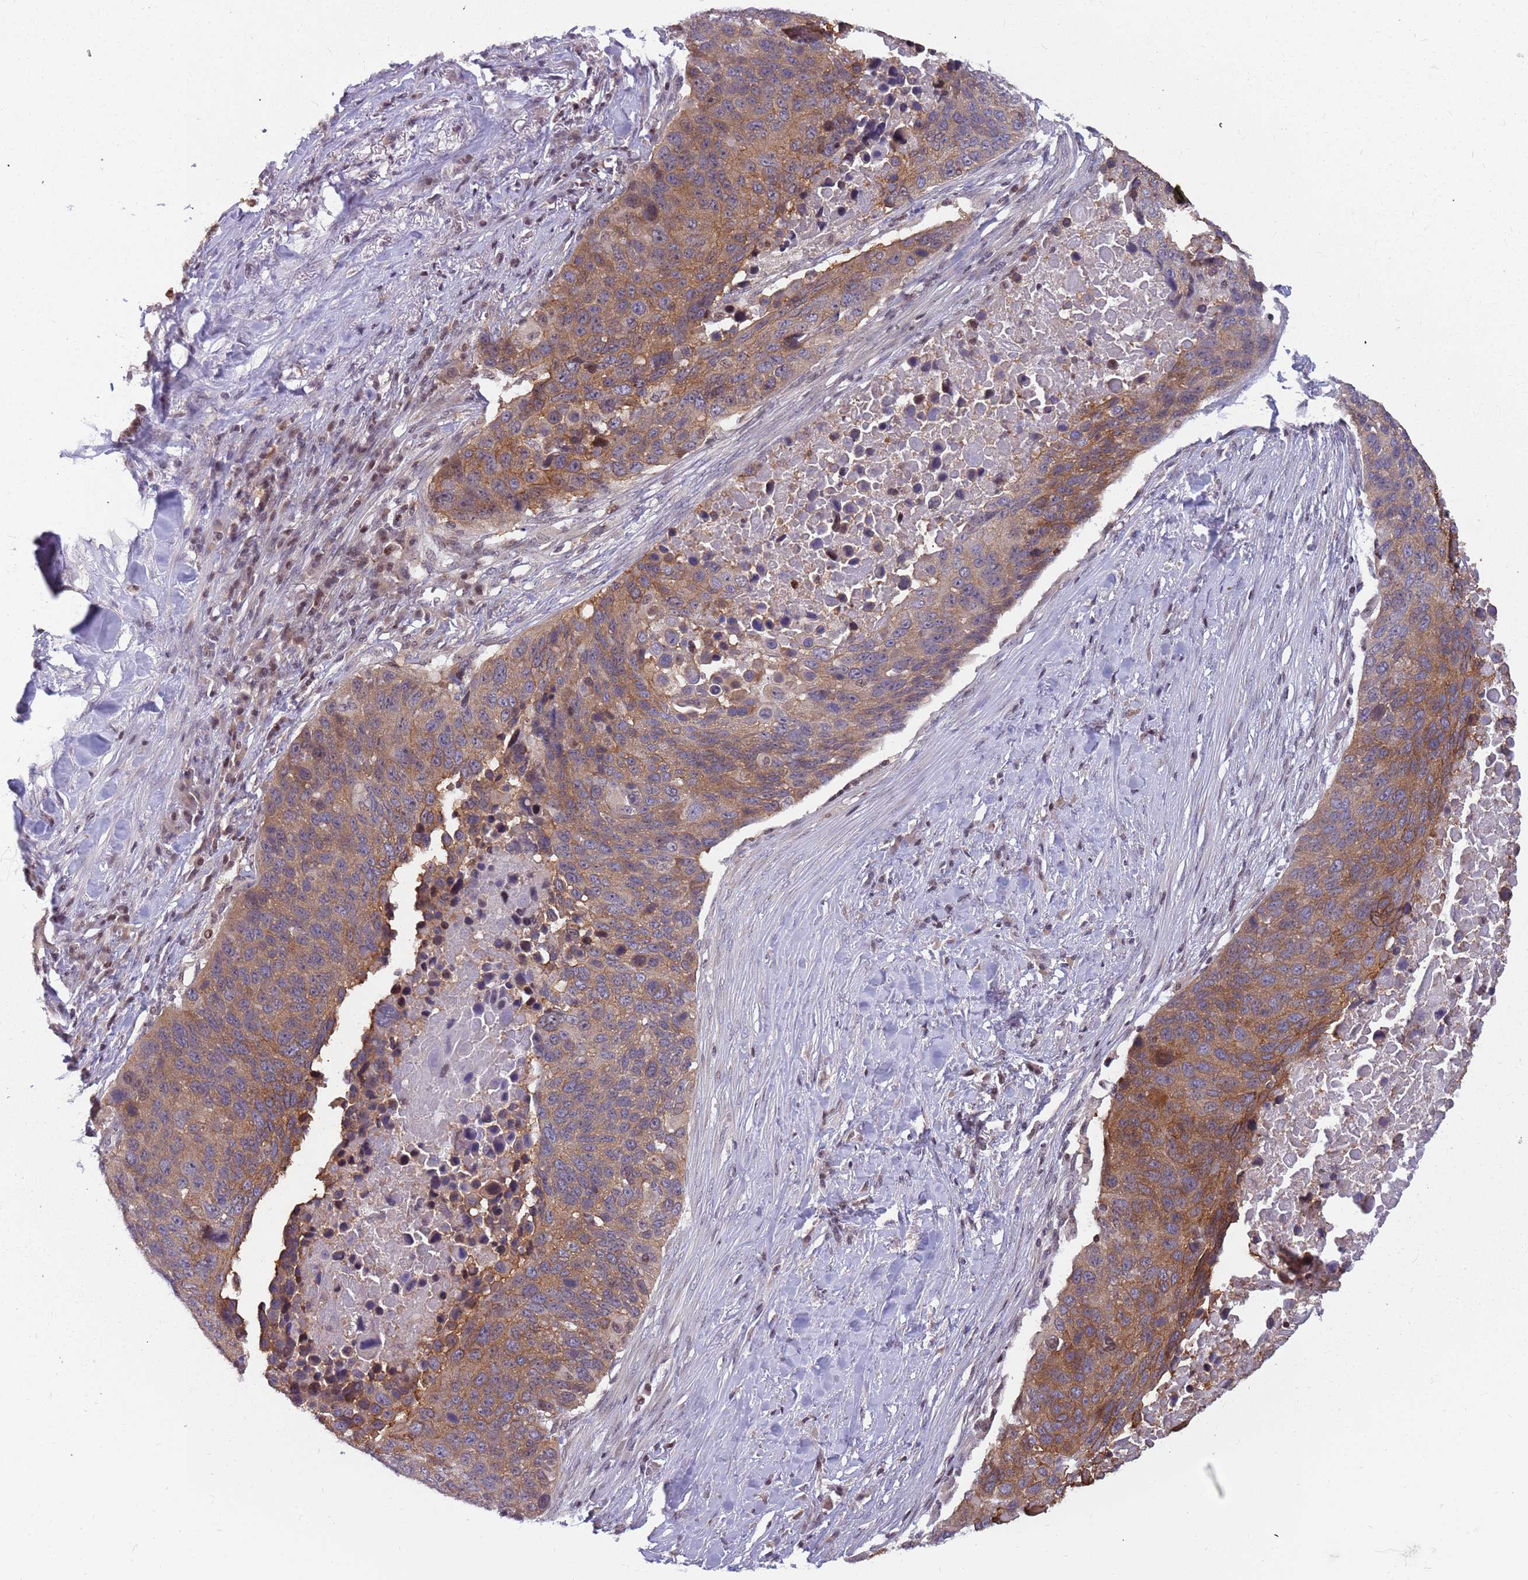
{"staining": {"intensity": "moderate", "quantity": ">75%", "location": "cytoplasmic/membranous"}, "tissue": "lung cancer", "cell_type": "Tumor cells", "image_type": "cancer", "snomed": [{"axis": "morphology", "description": "Normal tissue, NOS"}, {"axis": "morphology", "description": "Squamous cell carcinoma, NOS"}, {"axis": "topography", "description": "Lymph node"}, {"axis": "topography", "description": "Lung"}], "caption": "A photomicrograph of lung cancer stained for a protein displays moderate cytoplasmic/membranous brown staining in tumor cells.", "gene": "ARHGEF5", "patient": {"sex": "male", "age": 66}}